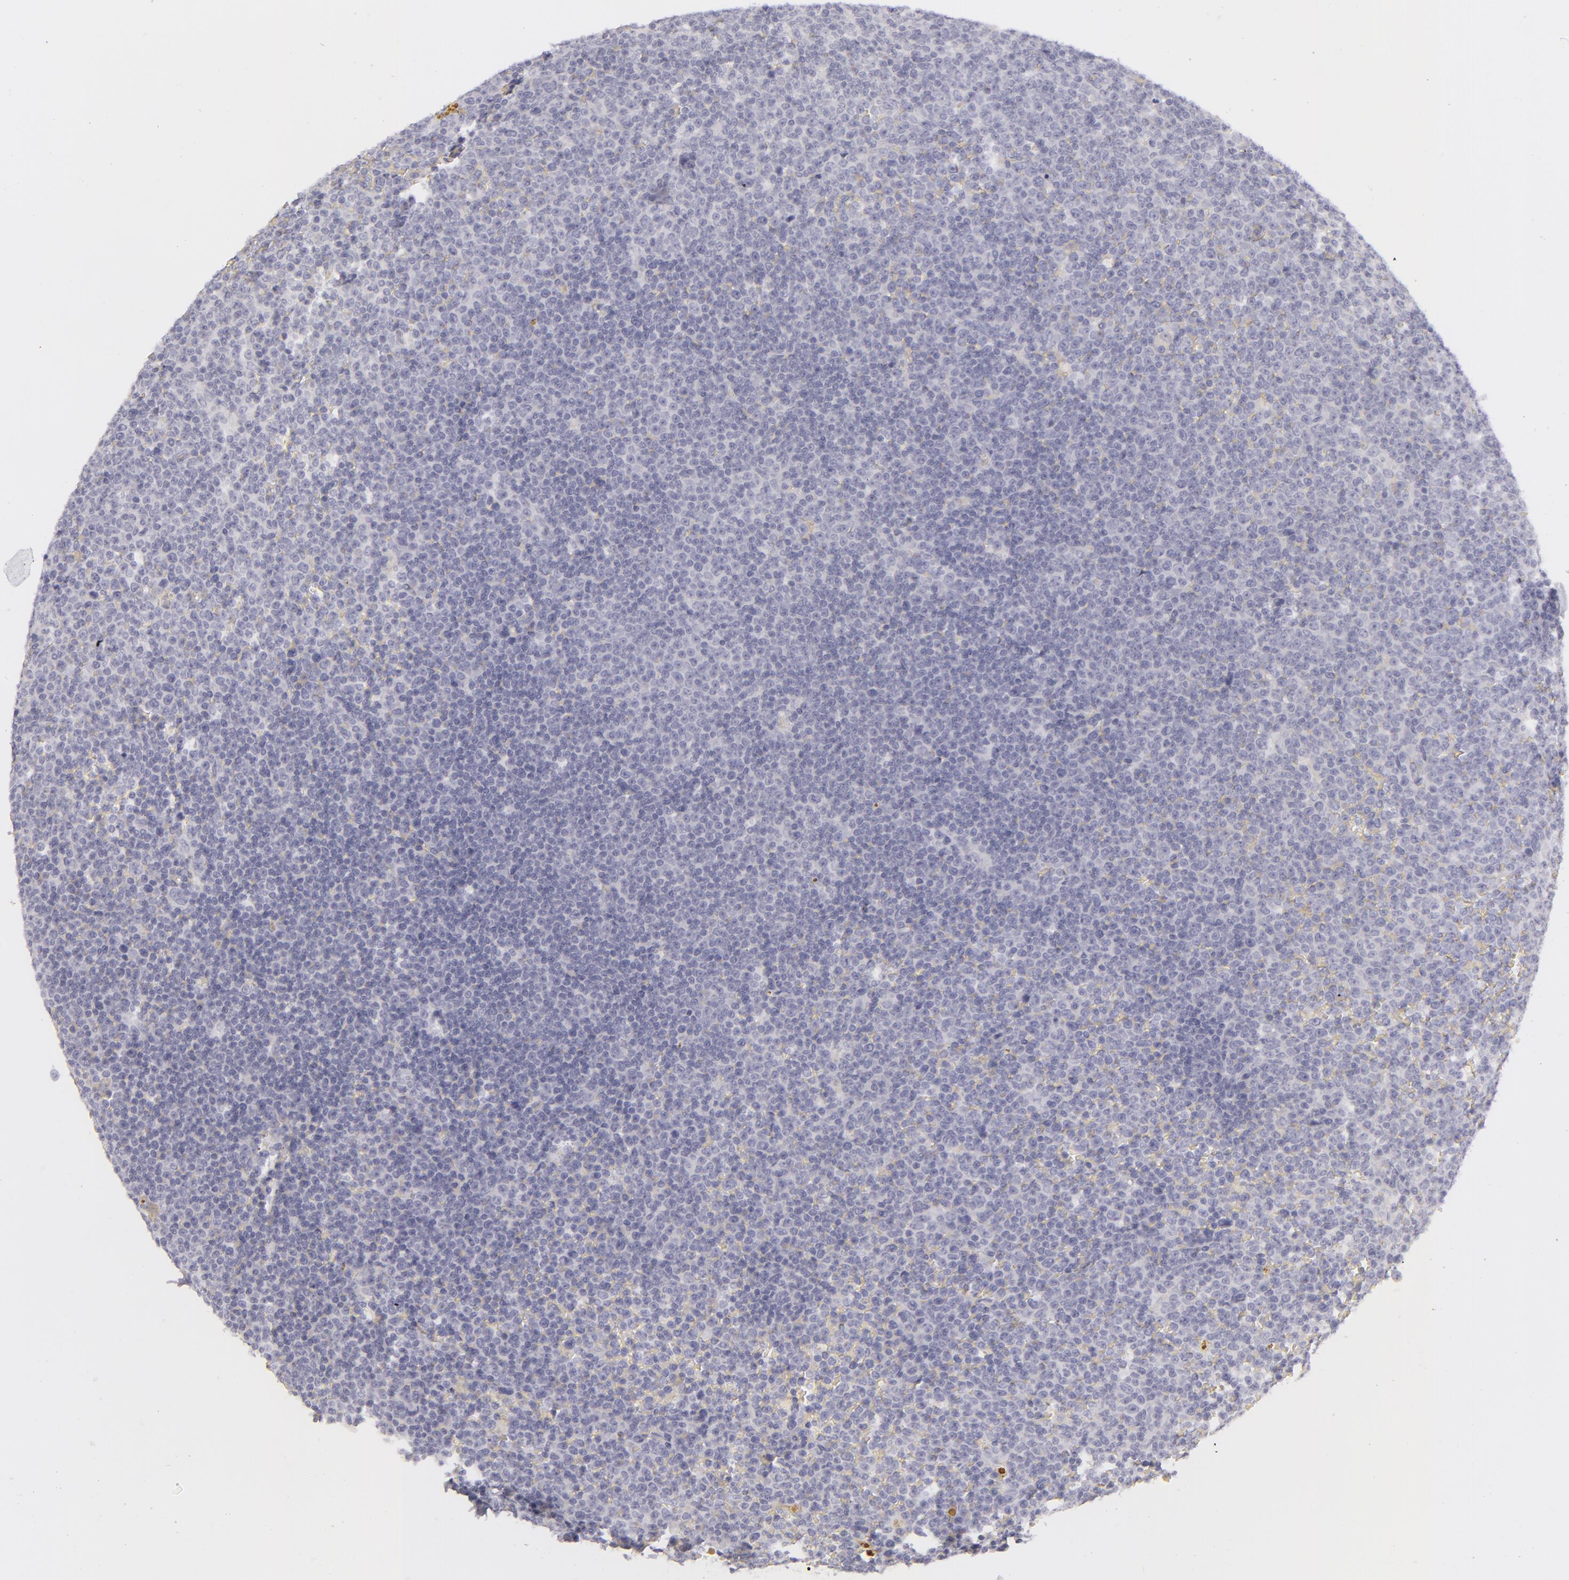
{"staining": {"intensity": "negative", "quantity": "none", "location": "none"}, "tissue": "lymphoma", "cell_type": "Tumor cells", "image_type": "cancer", "snomed": [{"axis": "morphology", "description": "Malignant lymphoma, non-Hodgkin's type, Low grade"}, {"axis": "topography", "description": "Lymph node"}], "caption": "DAB immunohistochemical staining of human lymphoma shows no significant expression in tumor cells.", "gene": "DLG4", "patient": {"sex": "male", "age": 50}}